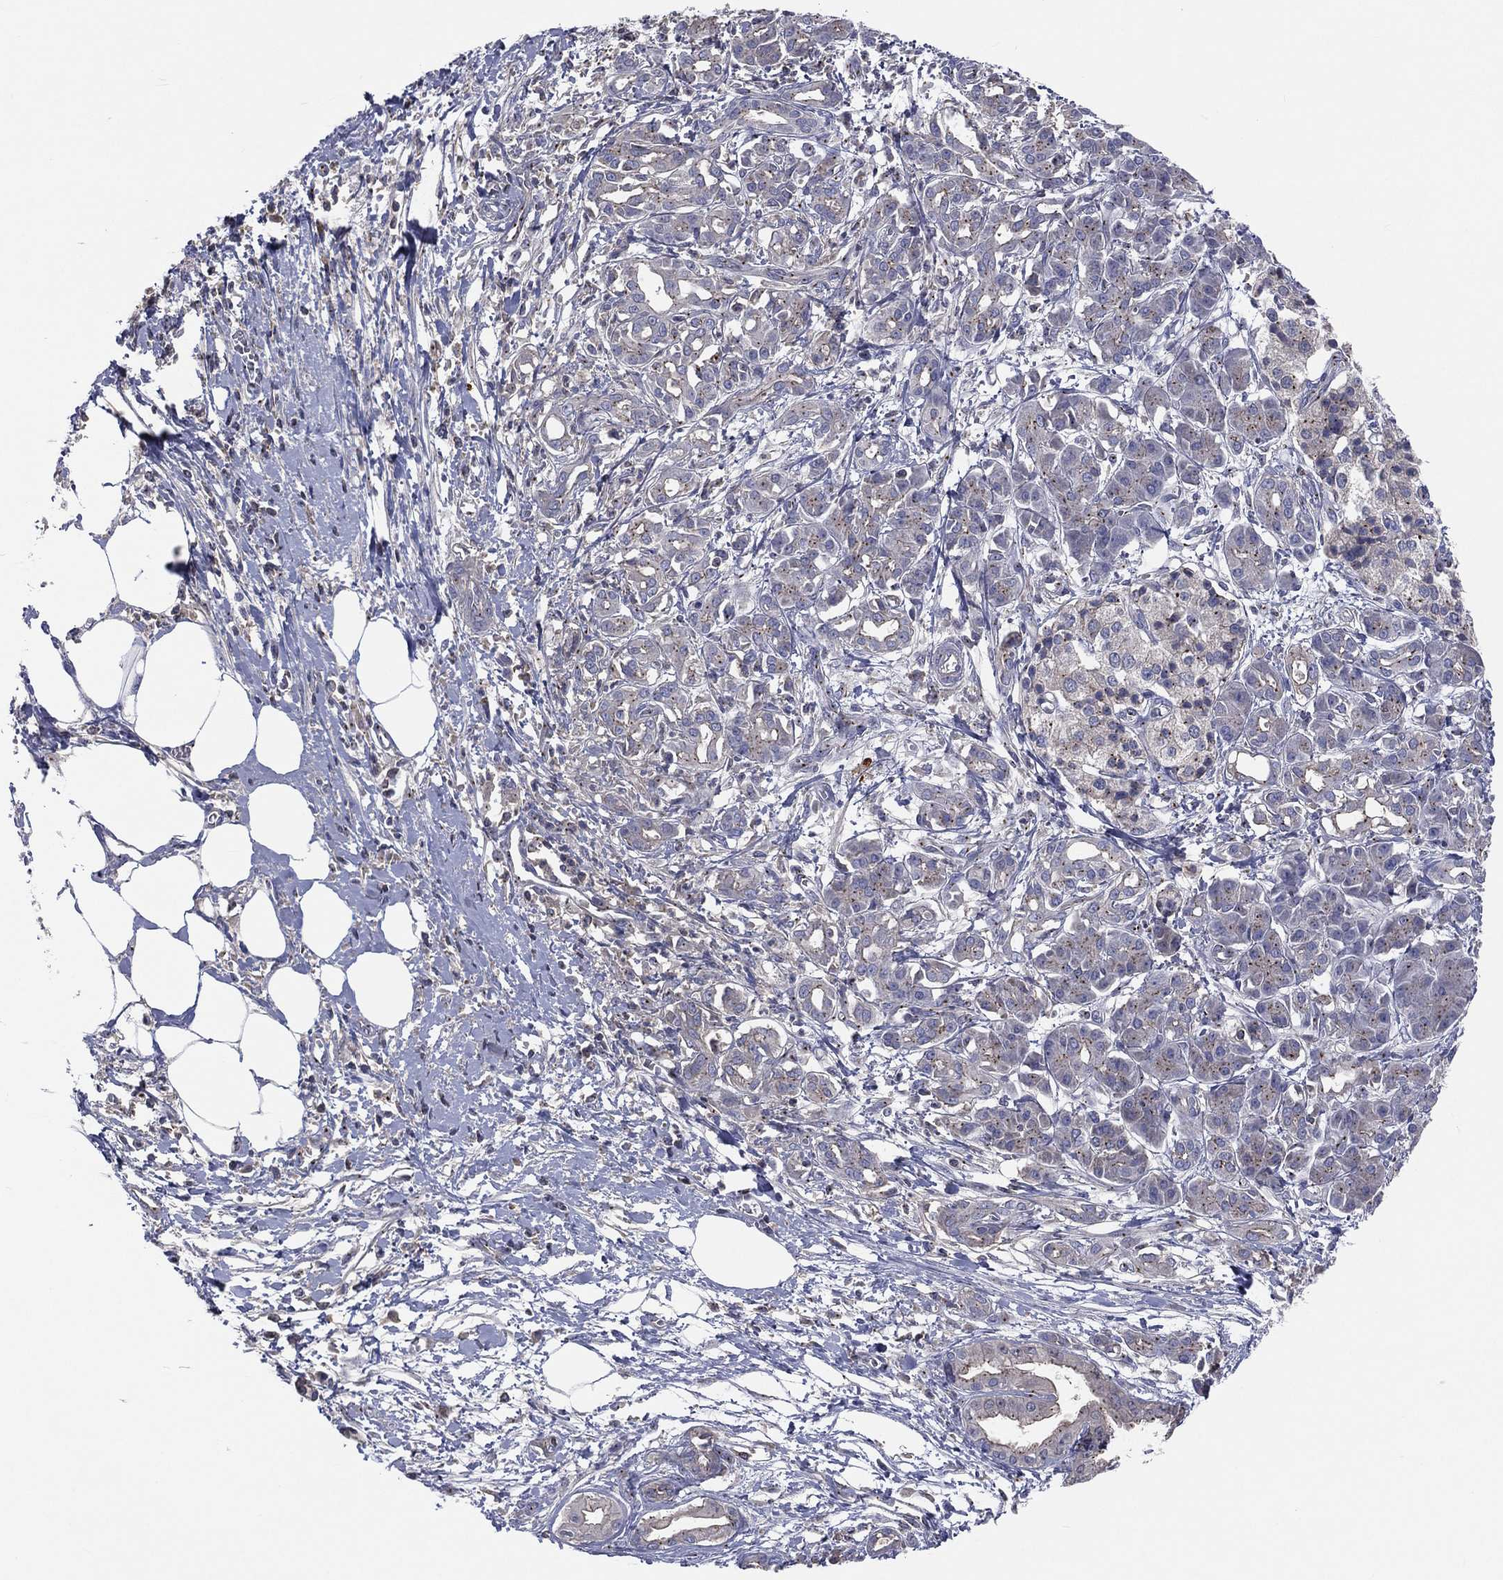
{"staining": {"intensity": "weak", "quantity": "25%-75%", "location": "cytoplasmic/membranous"}, "tissue": "pancreatic cancer", "cell_type": "Tumor cells", "image_type": "cancer", "snomed": [{"axis": "morphology", "description": "Adenocarcinoma, NOS"}, {"axis": "topography", "description": "Pancreas"}], "caption": "DAB immunohistochemical staining of human pancreatic cancer shows weak cytoplasmic/membranous protein staining in approximately 25%-75% of tumor cells.", "gene": "CROCC", "patient": {"sex": "male", "age": 72}}